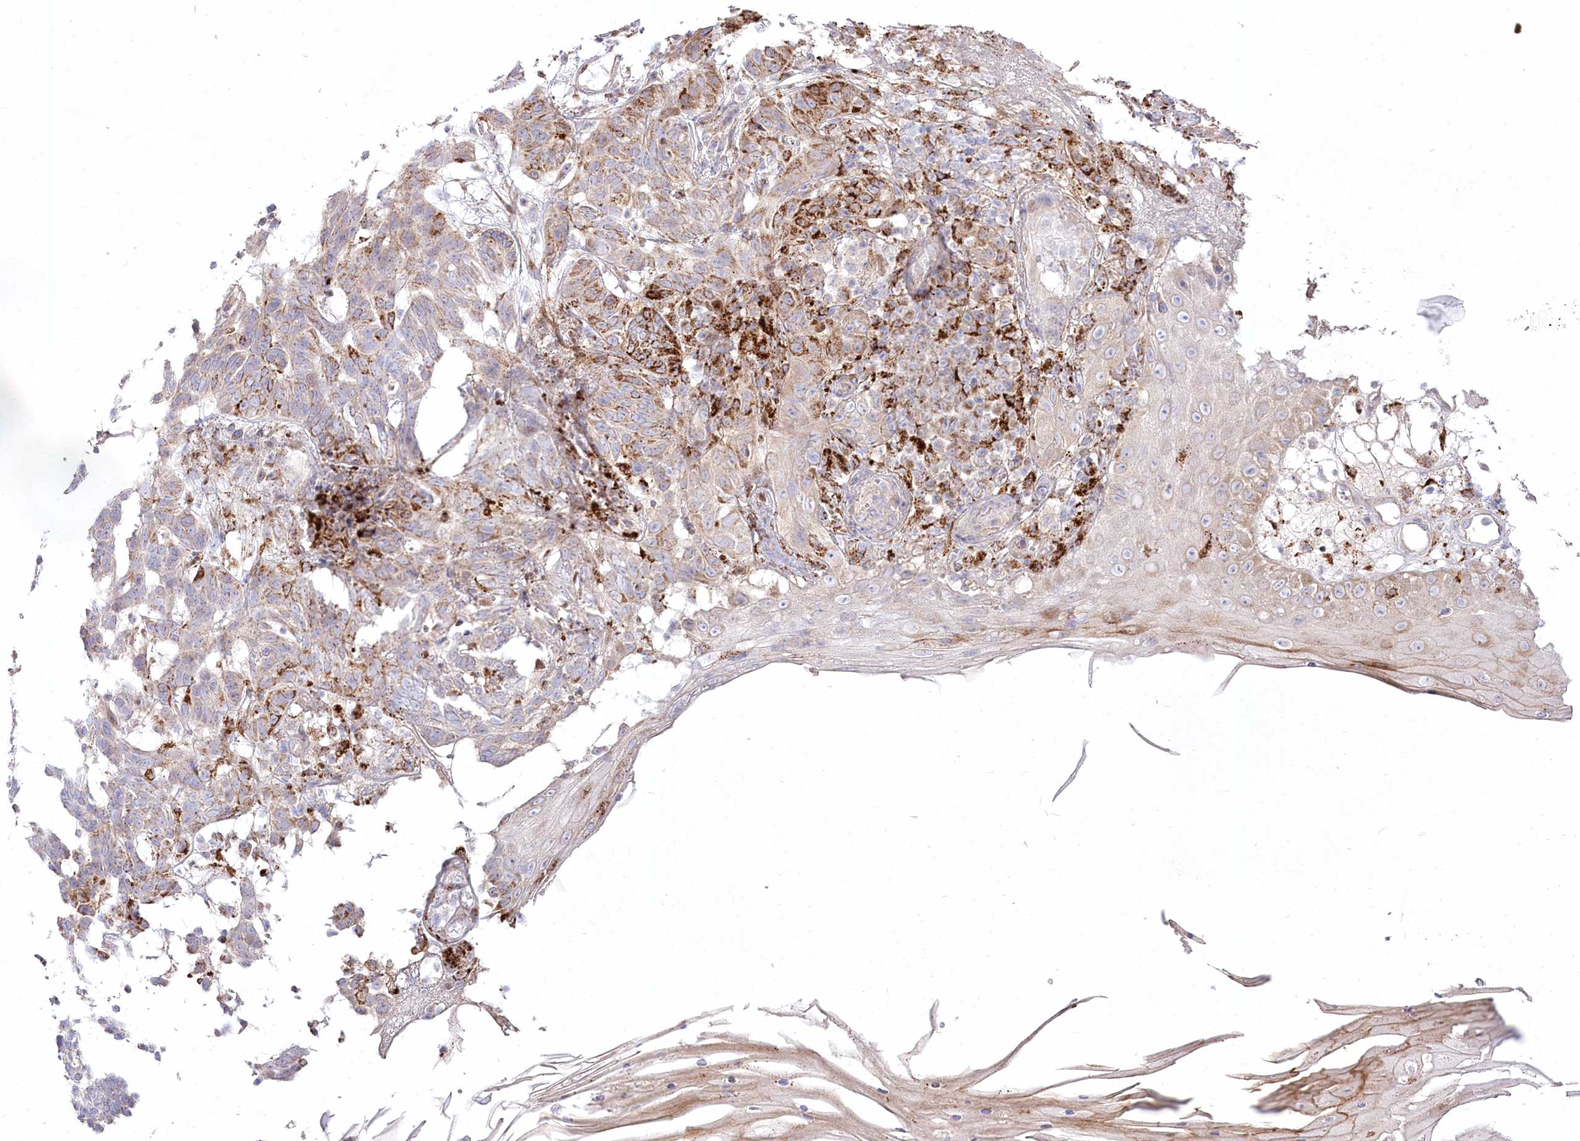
{"staining": {"intensity": "moderate", "quantity": "25%-75%", "location": "cytoplasmic/membranous"}, "tissue": "skin cancer", "cell_type": "Tumor cells", "image_type": "cancer", "snomed": [{"axis": "morphology", "description": "Basal cell carcinoma"}, {"axis": "topography", "description": "Skin"}], "caption": "Protein staining by immunohistochemistry demonstrates moderate cytoplasmic/membranous positivity in about 25%-75% of tumor cells in skin cancer.", "gene": "CEP164", "patient": {"sex": "male", "age": 85}}